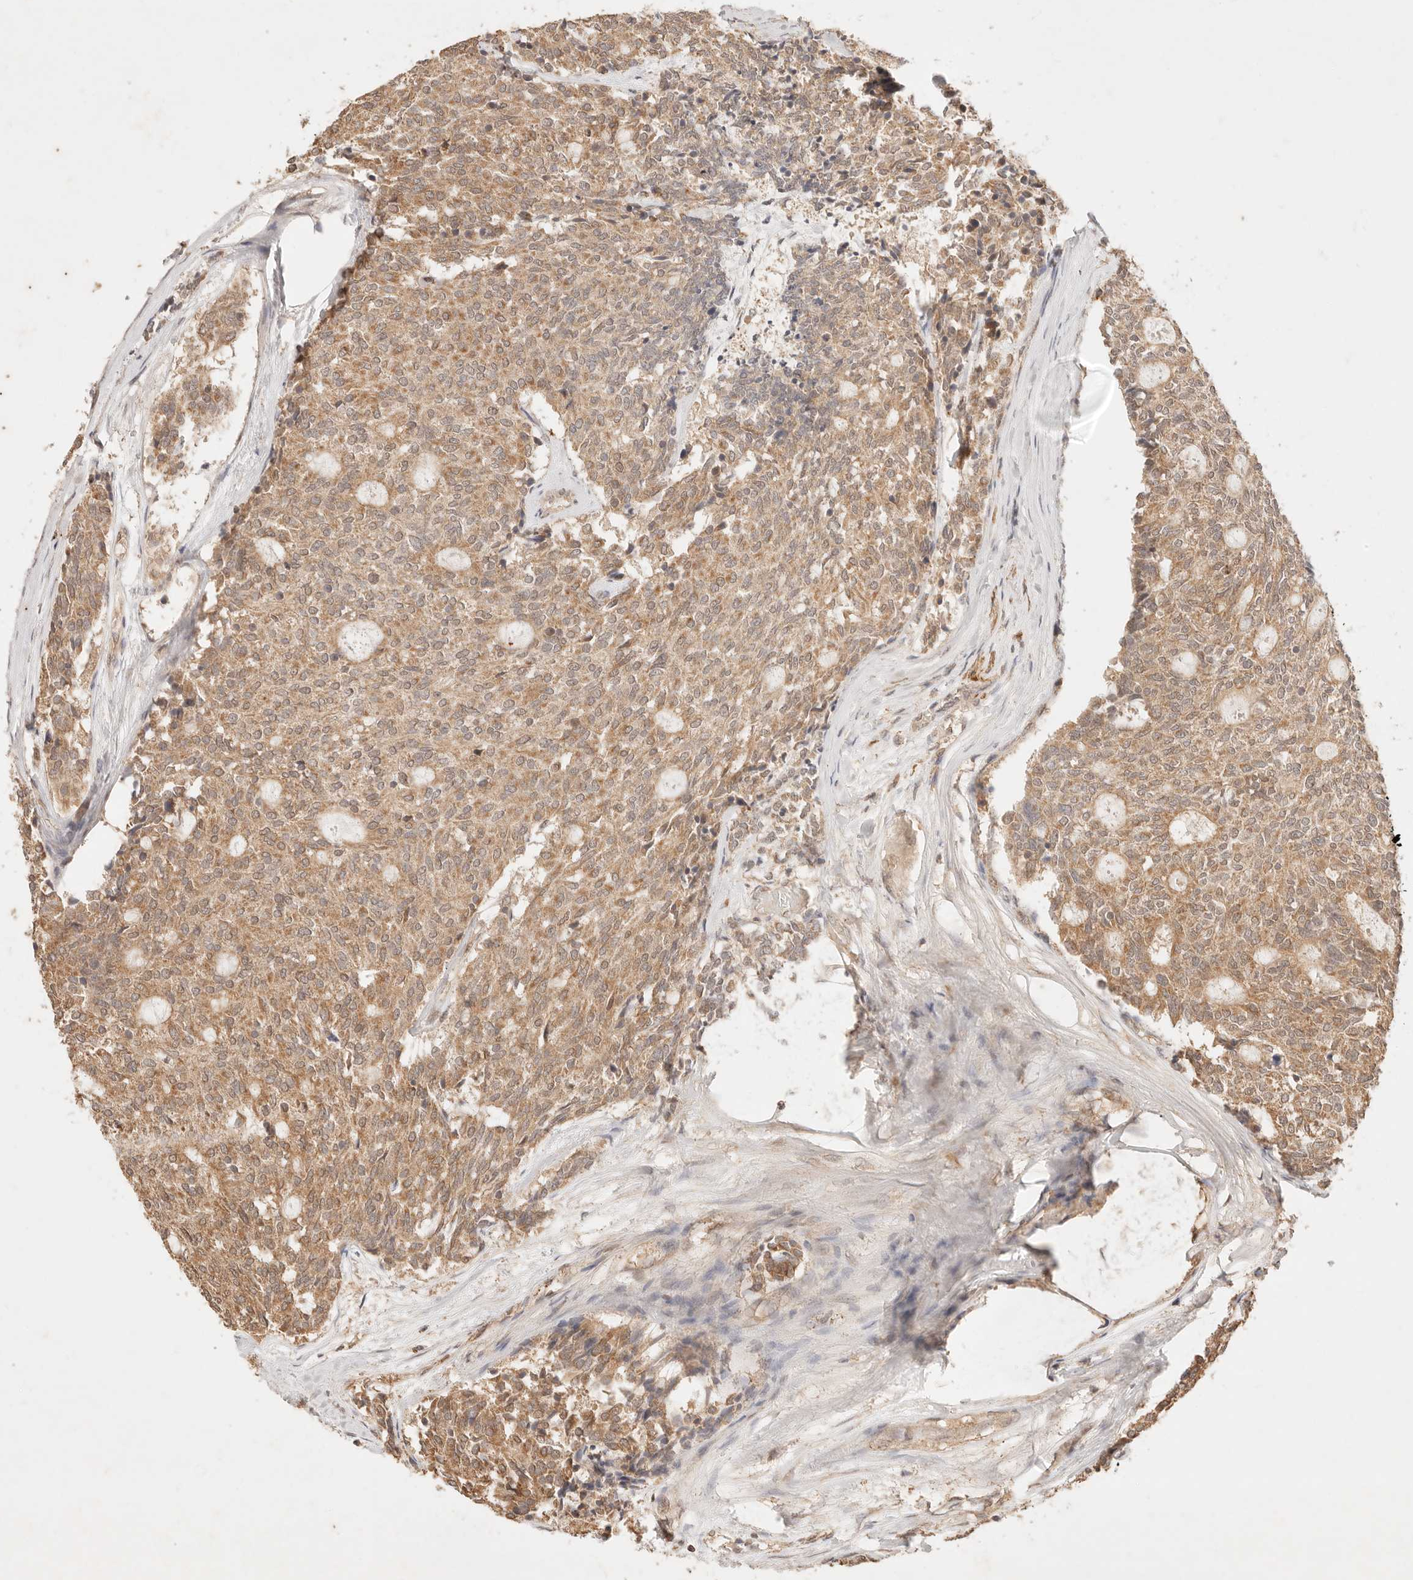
{"staining": {"intensity": "moderate", "quantity": ">75%", "location": "cytoplasmic/membranous"}, "tissue": "carcinoid", "cell_type": "Tumor cells", "image_type": "cancer", "snomed": [{"axis": "morphology", "description": "Carcinoid, malignant, NOS"}, {"axis": "topography", "description": "Pancreas"}], "caption": "Moderate cytoplasmic/membranous expression is identified in approximately >75% of tumor cells in carcinoid (malignant).", "gene": "TRIM11", "patient": {"sex": "female", "age": 54}}